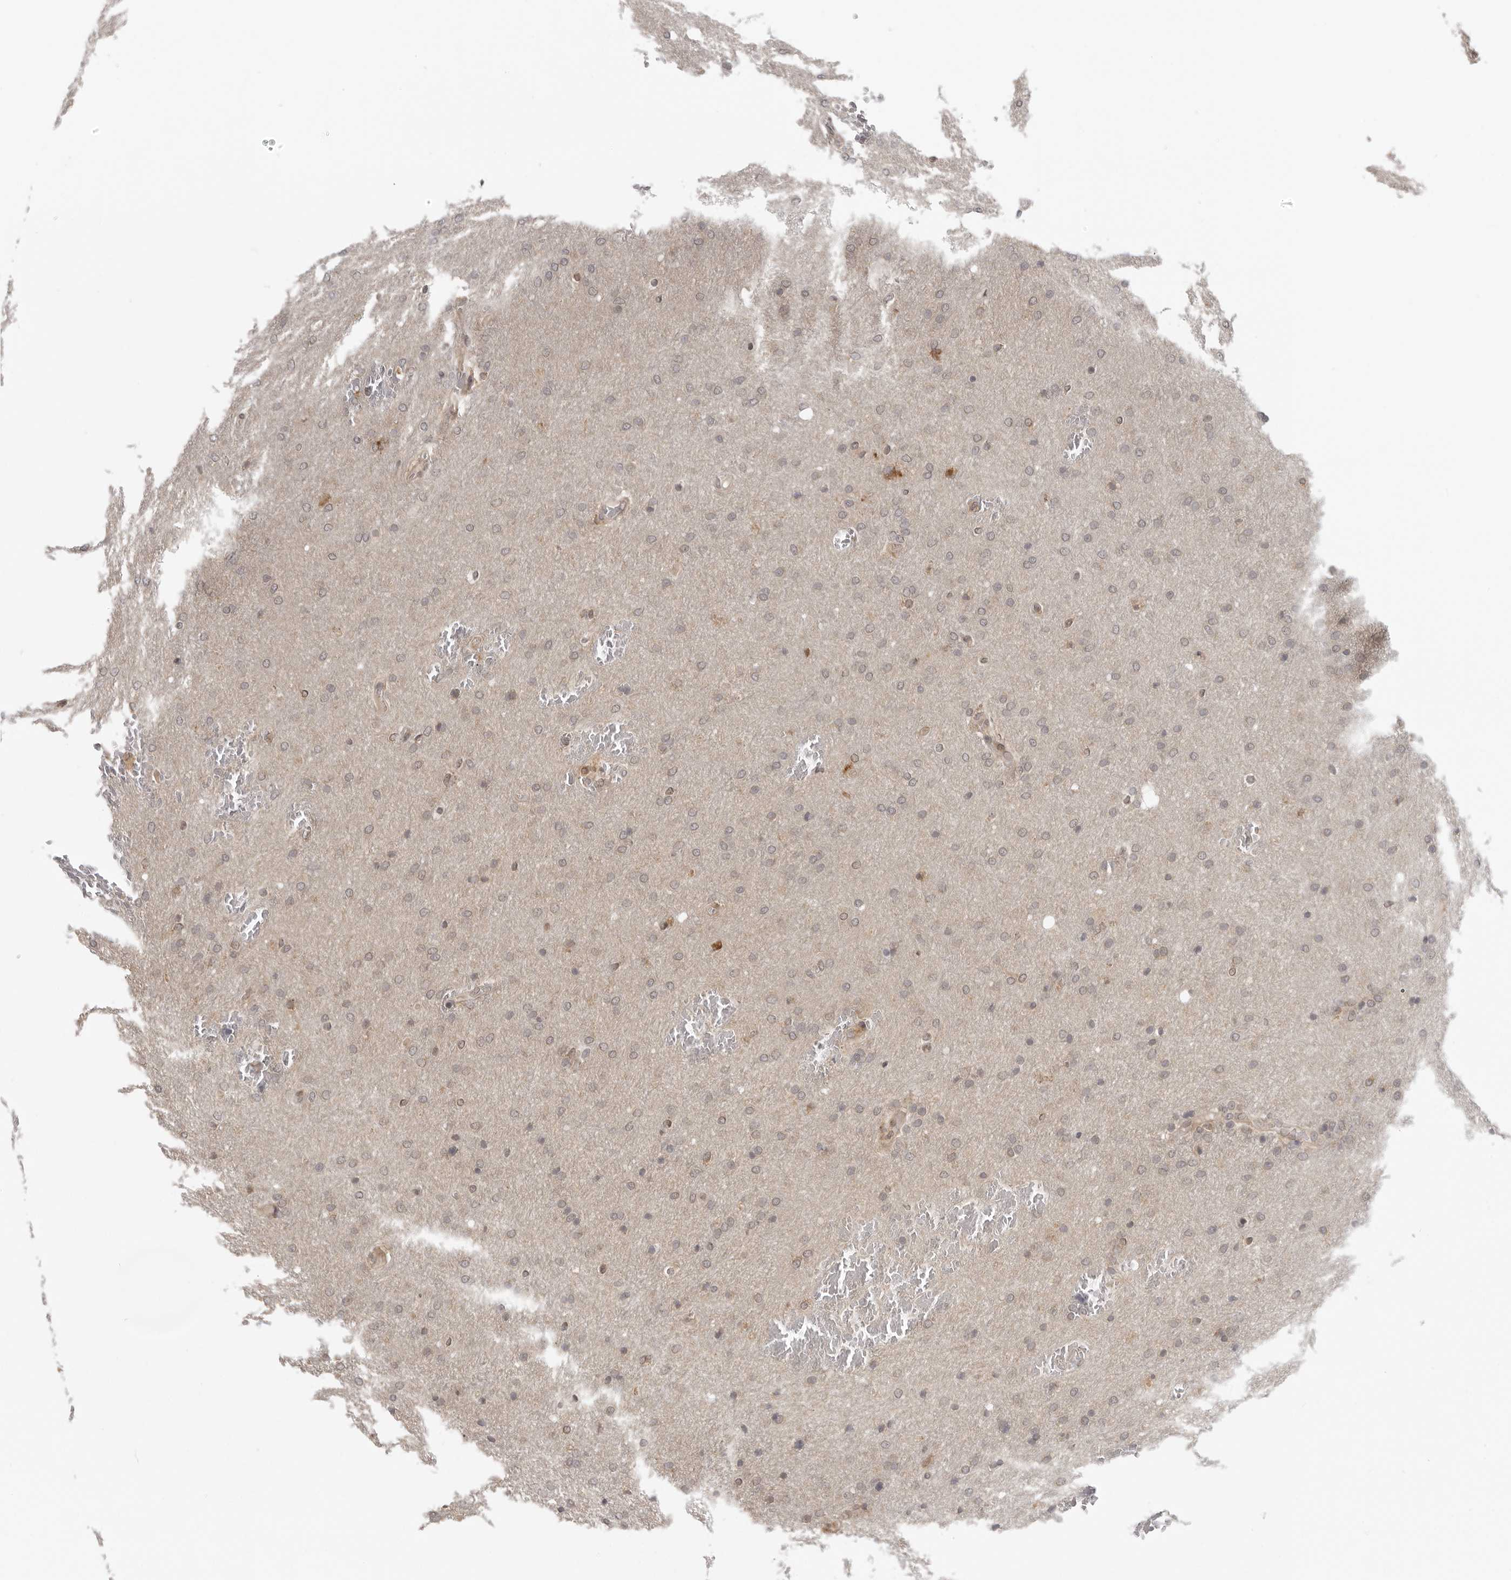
{"staining": {"intensity": "negative", "quantity": "none", "location": "none"}, "tissue": "glioma", "cell_type": "Tumor cells", "image_type": "cancer", "snomed": [{"axis": "morphology", "description": "Glioma, malignant, Low grade"}, {"axis": "topography", "description": "Brain"}], "caption": "High magnification brightfield microscopy of glioma stained with DAB (3,3'-diaminobenzidine) (brown) and counterstained with hematoxylin (blue): tumor cells show no significant positivity.", "gene": "PRRC2A", "patient": {"sex": "female", "age": 37}}